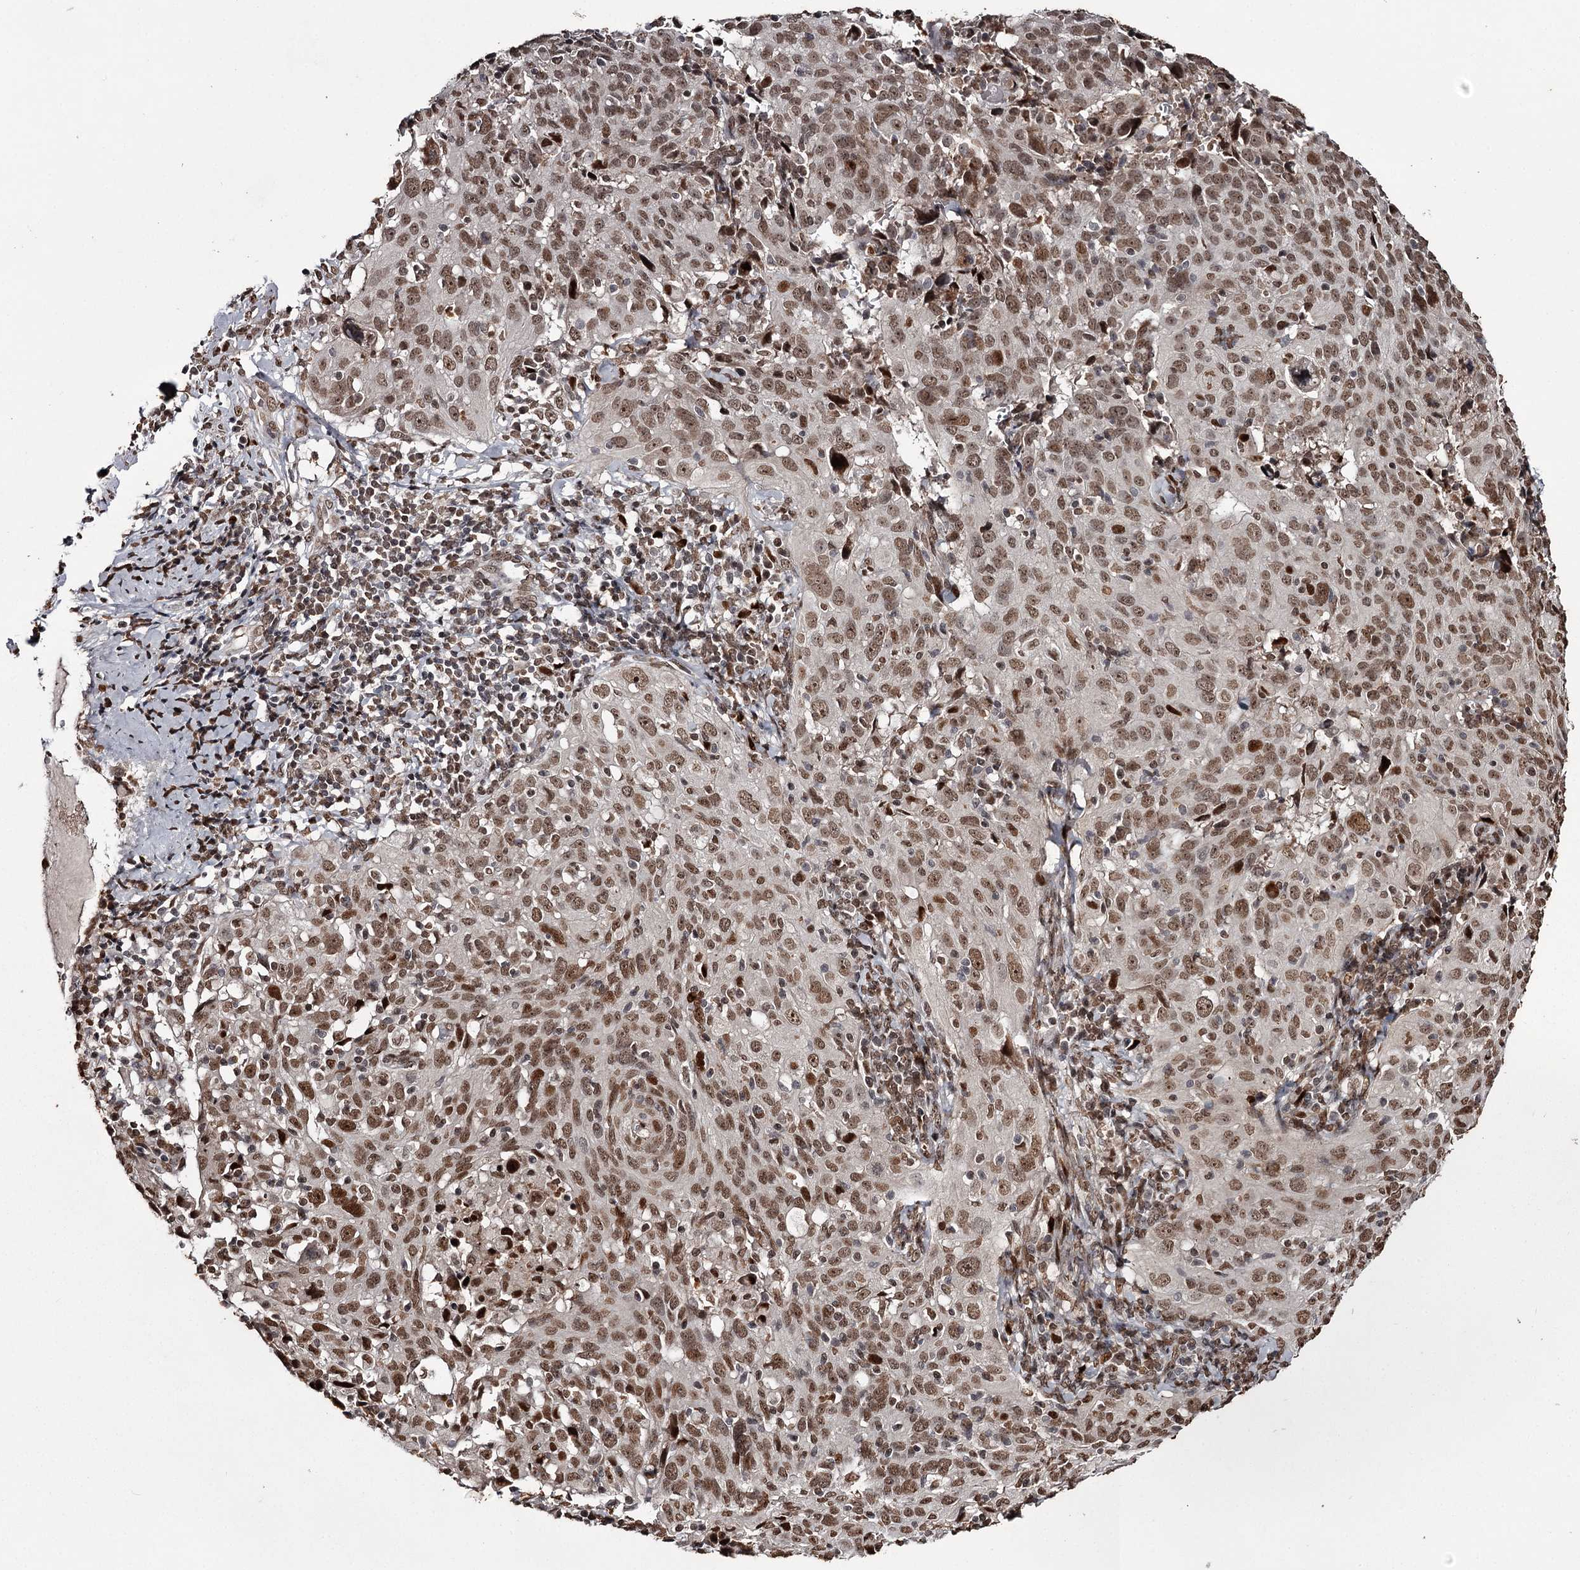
{"staining": {"intensity": "moderate", "quantity": ">75%", "location": "nuclear"}, "tissue": "cervical cancer", "cell_type": "Tumor cells", "image_type": "cancer", "snomed": [{"axis": "morphology", "description": "Squamous cell carcinoma, NOS"}, {"axis": "topography", "description": "Cervix"}], "caption": "Immunohistochemical staining of cervical cancer (squamous cell carcinoma) displays medium levels of moderate nuclear positivity in approximately >75% of tumor cells.", "gene": "THYN1", "patient": {"sex": "female", "age": 31}}